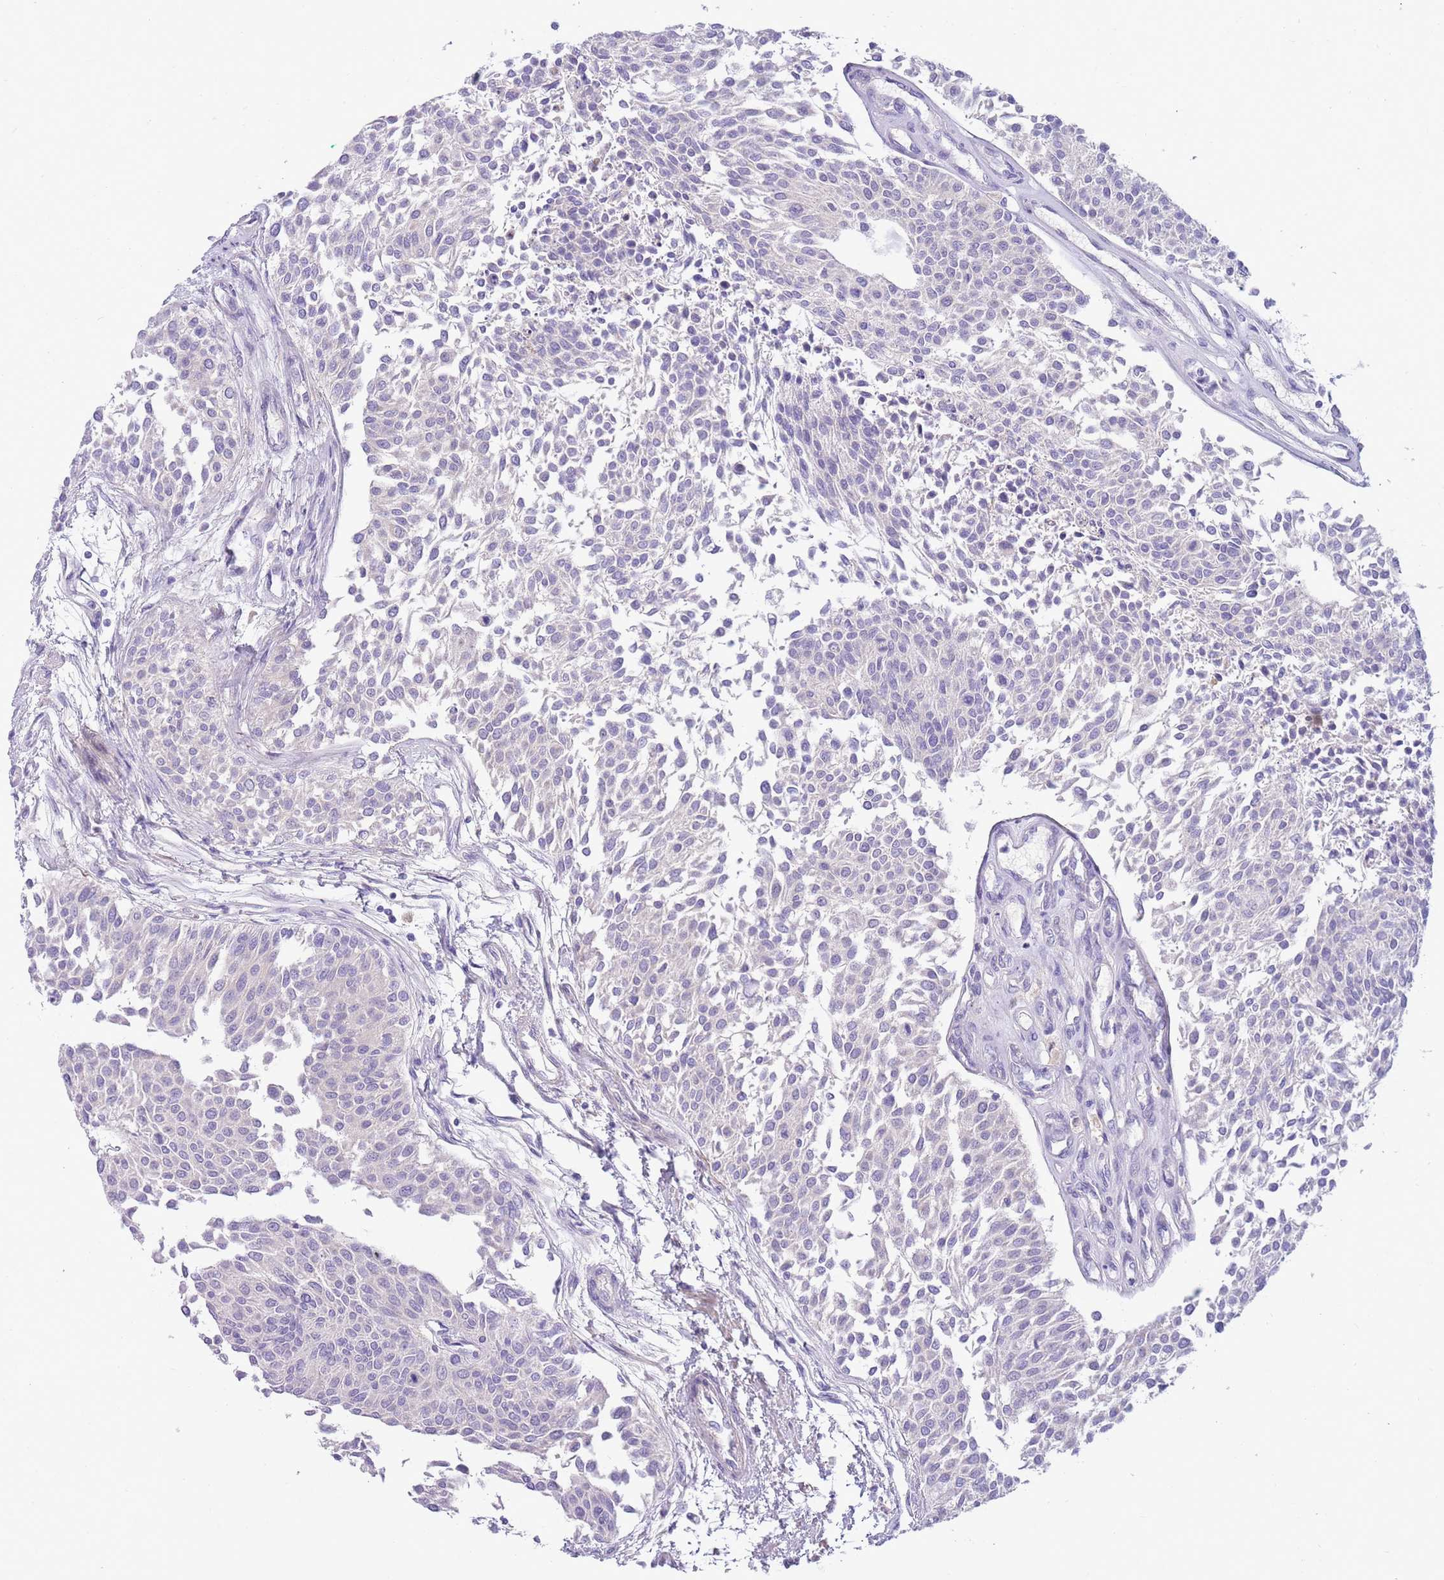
{"staining": {"intensity": "negative", "quantity": "none", "location": "none"}, "tissue": "urothelial cancer", "cell_type": "Tumor cells", "image_type": "cancer", "snomed": [{"axis": "morphology", "description": "Urothelial carcinoma, NOS"}, {"axis": "topography", "description": "Urinary bladder"}], "caption": "An immunohistochemistry photomicrograph of urothelial cancer is shown. There is no staining in tumor cells of urothelial cancer. The staining is performed using DAB brown chromogen with nuclei counter-stained in using hematoxylin.", "gene": "DDHD1", "patient": {"sex": "male", "age": 55}}